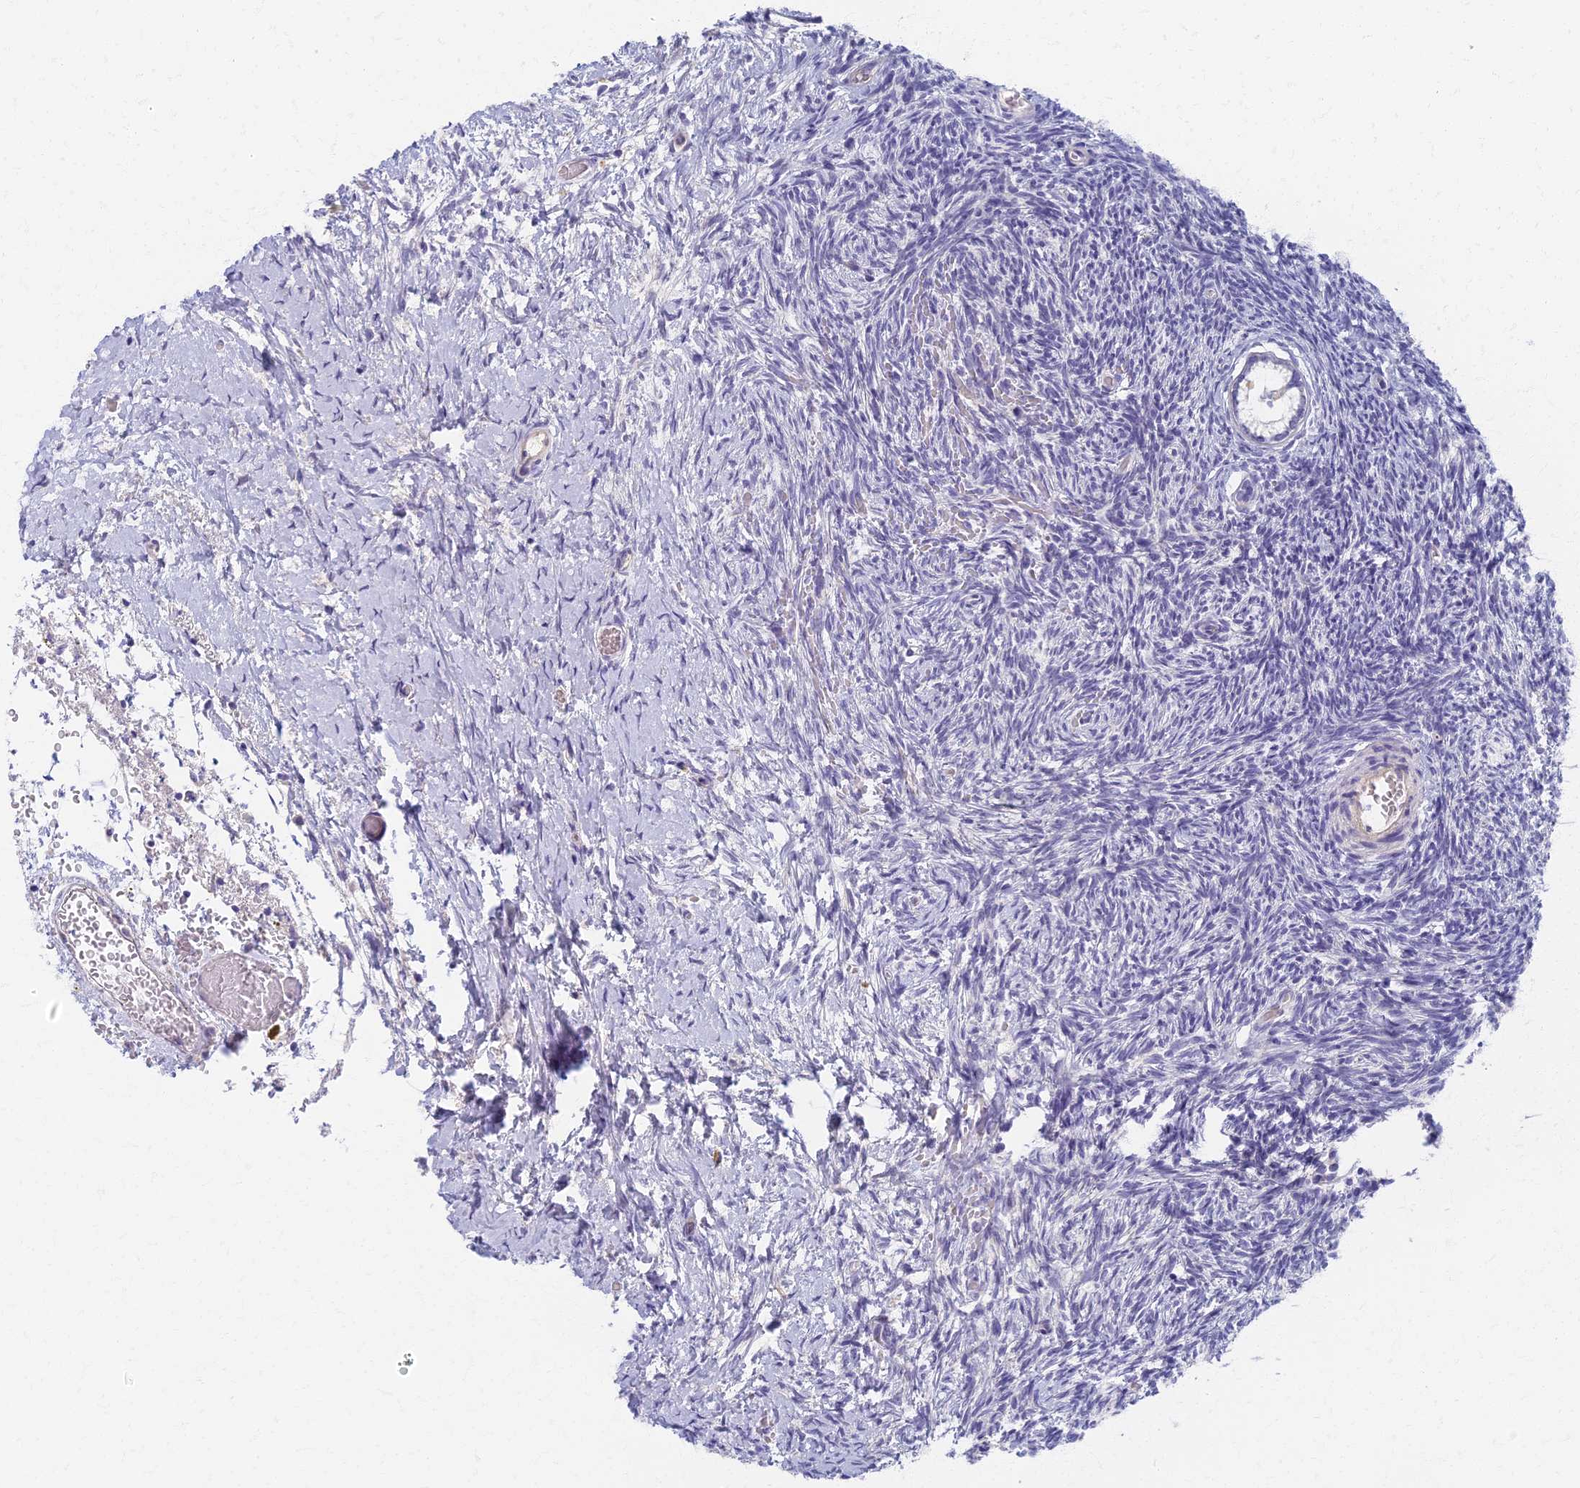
{"staining": {"intensity": "negative", "quantity": "none", "location": "none"}, "tissue": "ovary", "cell_type": "Follicle cells", "image_type": "normal", "snomed": [{"axis": "morphology", "description": "Normal tissue, NOS"}, {"axis": "topography", "description": "Ovary"}], "caption": "The histopathology image reveals no significant positivity in follicle cells of ovary. The staining was performed using DAB to visualize the protein expression in brown, while the nuclei were stained in blue with hematoxylin (Magnification: 20x).", "gene": "AP4E1", "patient": {"sex": "female", "age": 39}}